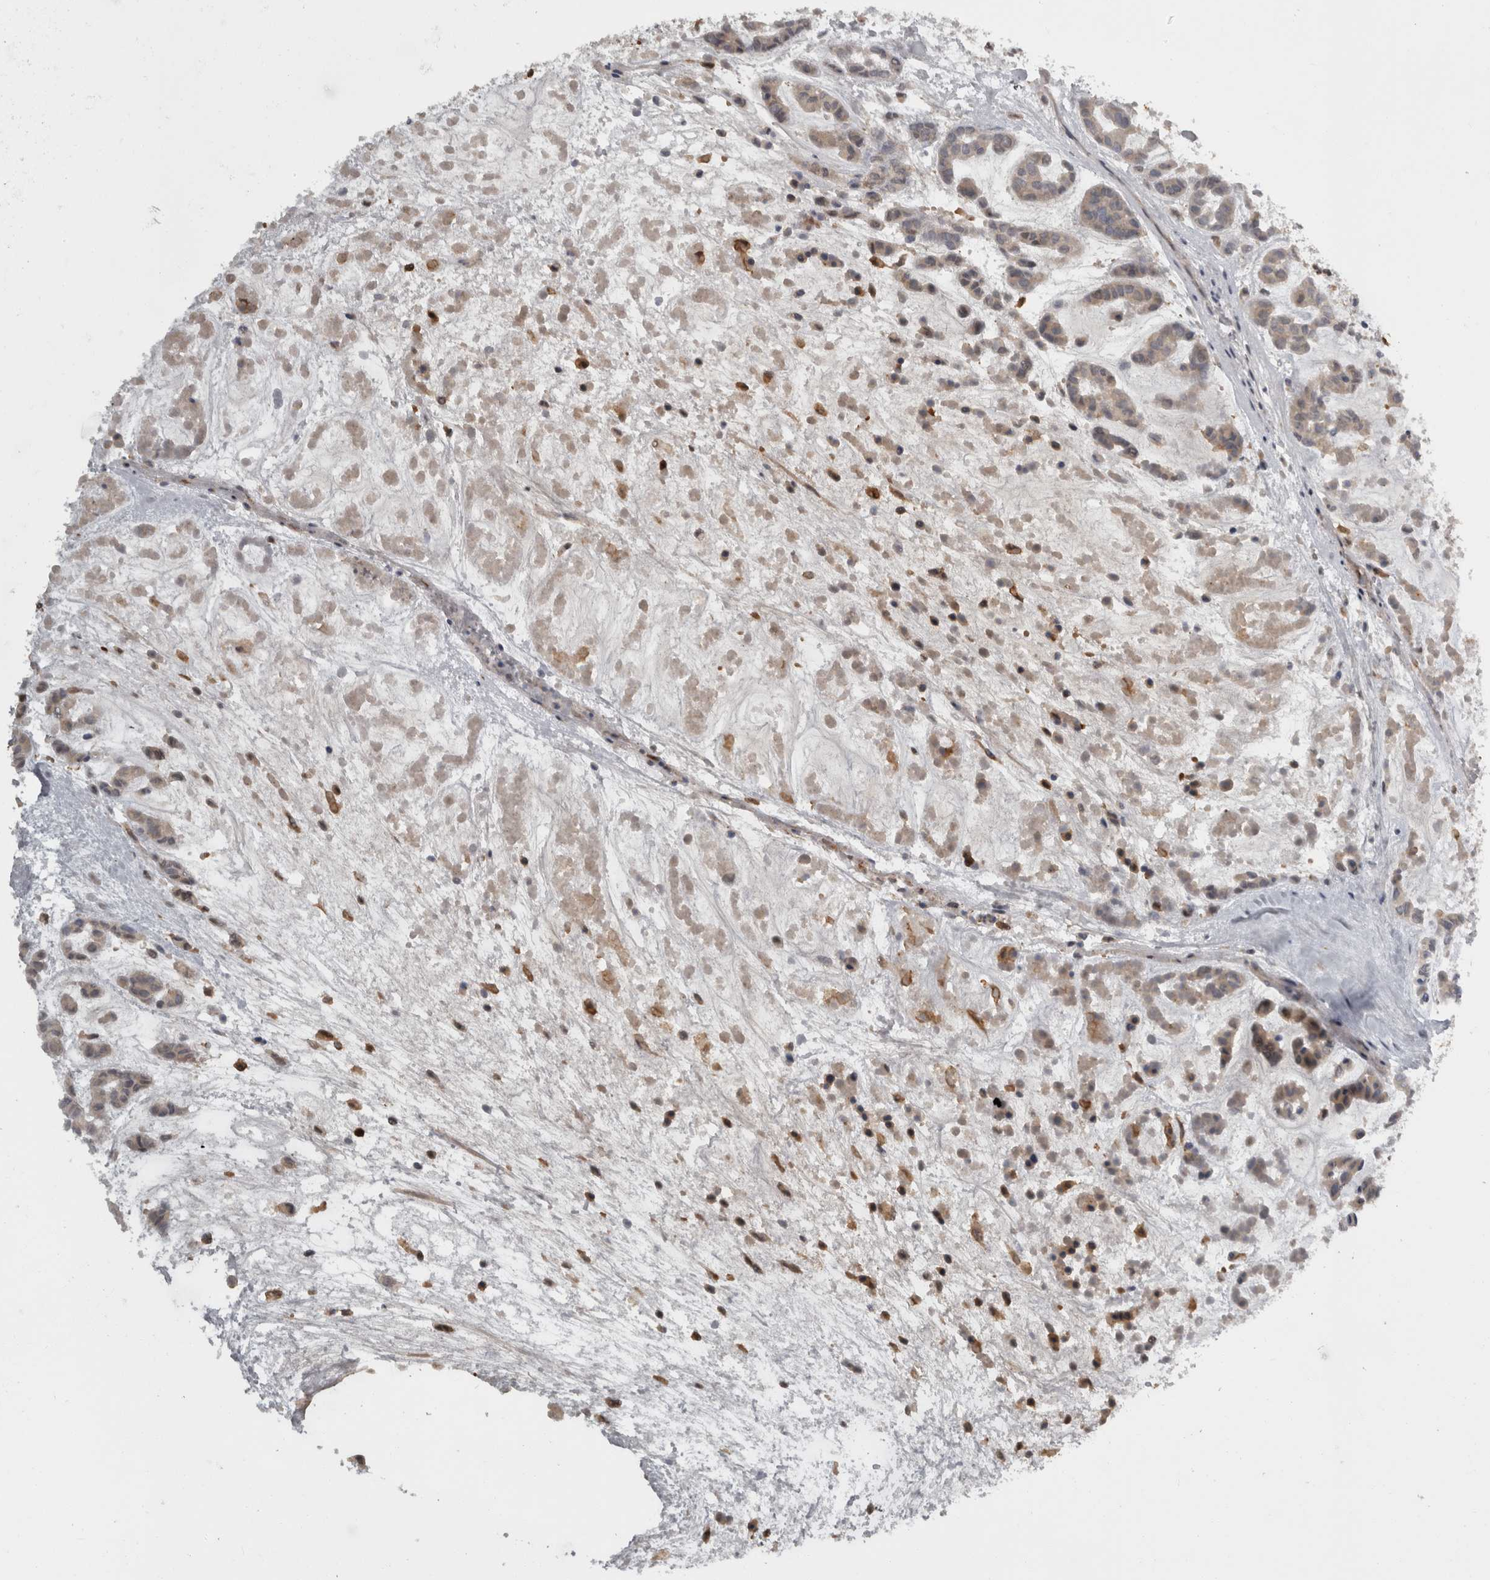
{"staining": {"intensity": "weak", "quantity": ">75%", "location": "cytoplasmic/membranous"}, "tissue": "head and neck cancer", "cell_type": "Tumor cells", "image_type": "cancer", "snomed": [{"axis": "morphology", "description": "Adenocarcinoma, NOS"}, {"axis": "morphology", "description": "Adenoma, NOS"}, {"axis": "topography", "description": "Head-Neck"}], "caption": "Human adenocarcinoma (head and neck) stained with a brown dye reveals weak cytoplasmic/membranous positive expression in approximately >75% of tumor cells.", "gene": "SLCO5A1", "patient": {"sex": "female", "age": 55}}